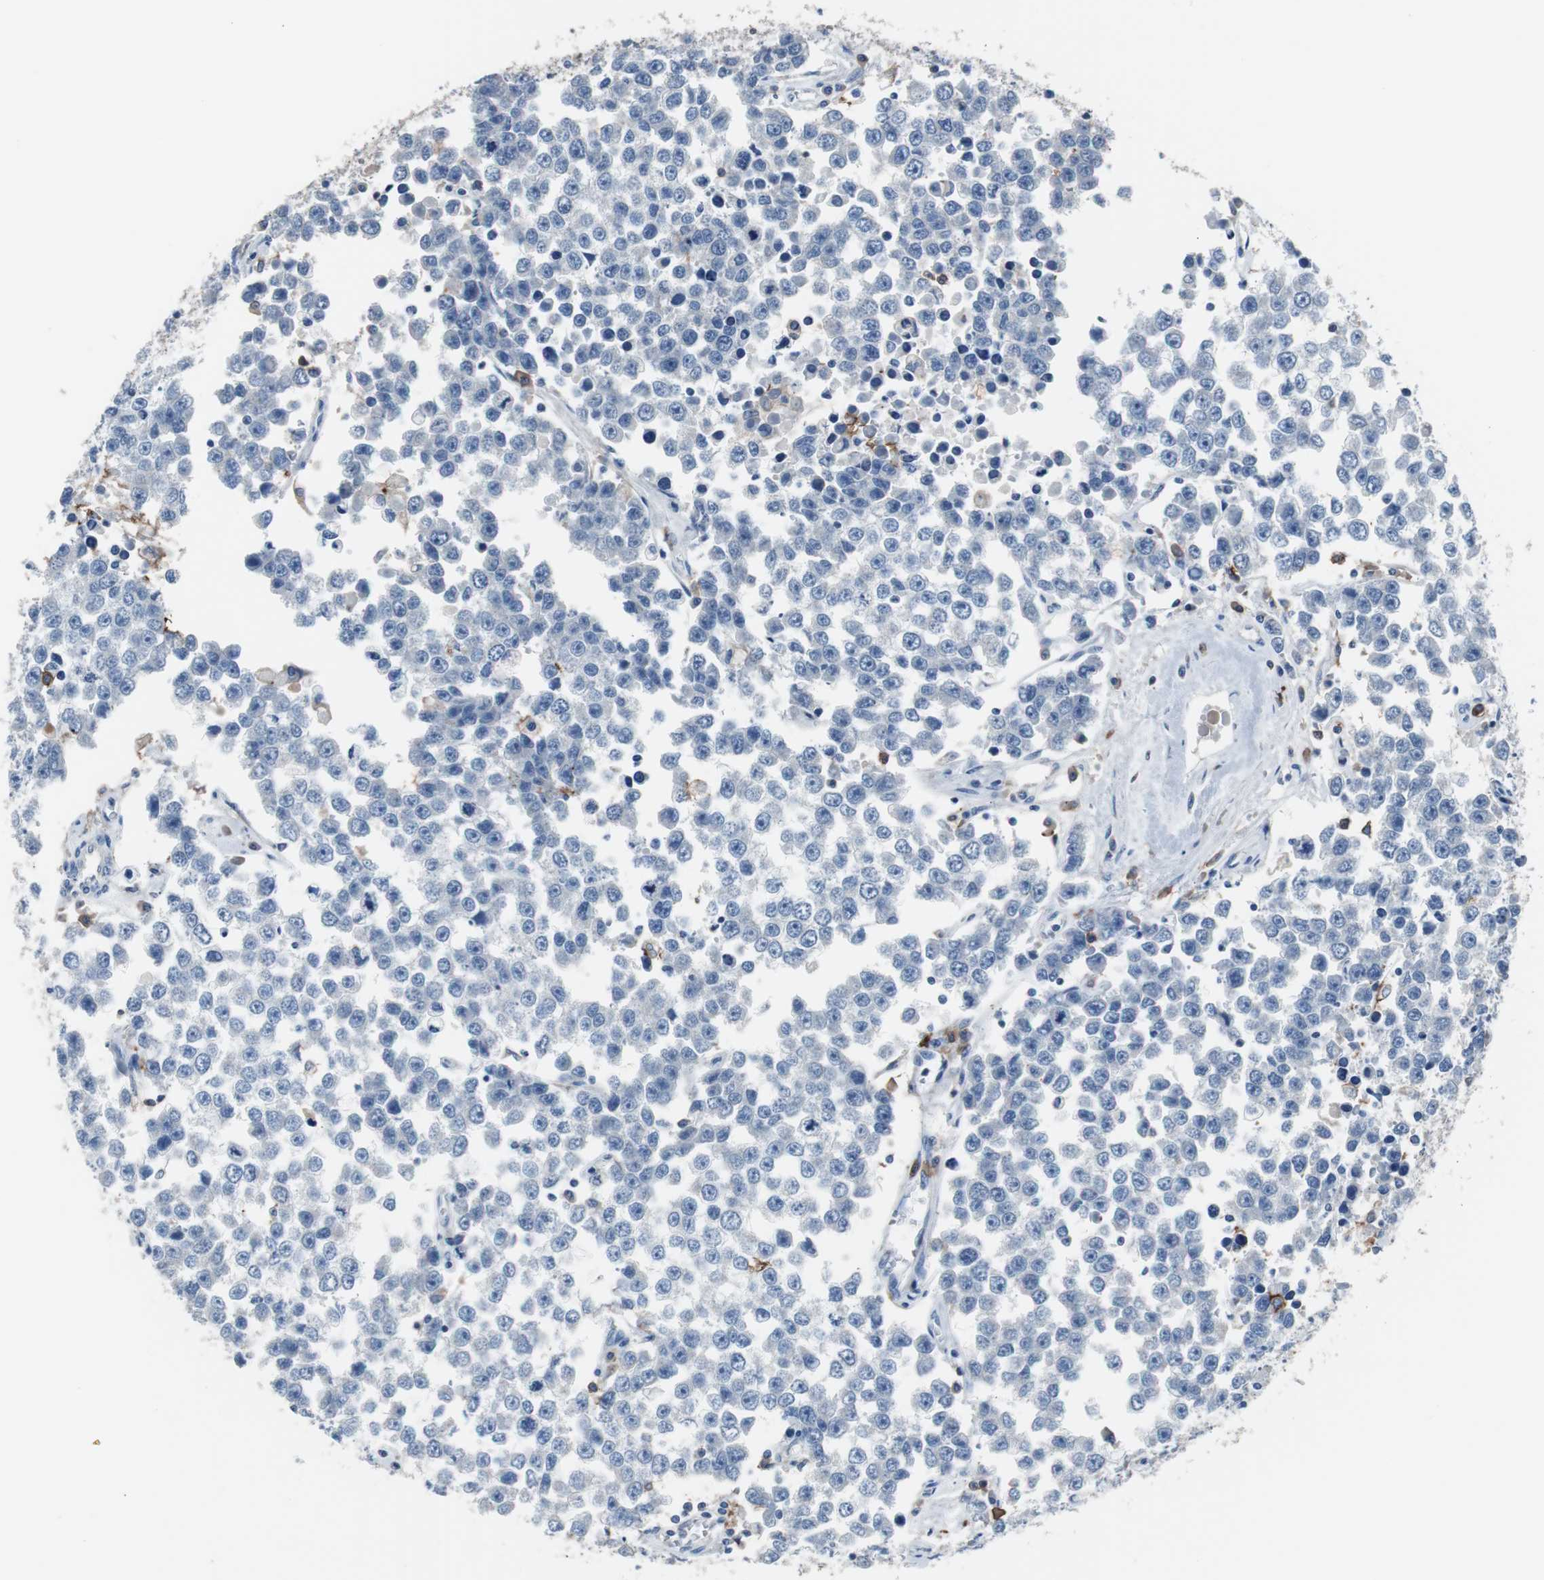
{"staining": {"intensity": "negative", "quantity": "none", "location": "none"}, "tissue": "testis cancer", "cell_type": "Tumor cells", "image_type": "cancer", "snomed": [{"axis": "morphology", "description": "Seminoma, NOS"}, {"axis": "morphology", "description": "Carcinoma, Embryonal, NOS"}, {"axis": "topography", "description": "Testis"}], "caption": "An IHC histopathology image of testis cancer (embryonal carcinoma) is shown. There is no staining in tumor cells of testis cancer (embryonal carcinoma).", "gene": "FCGR2B", "patient": {"sex": "male", "age": 52}}